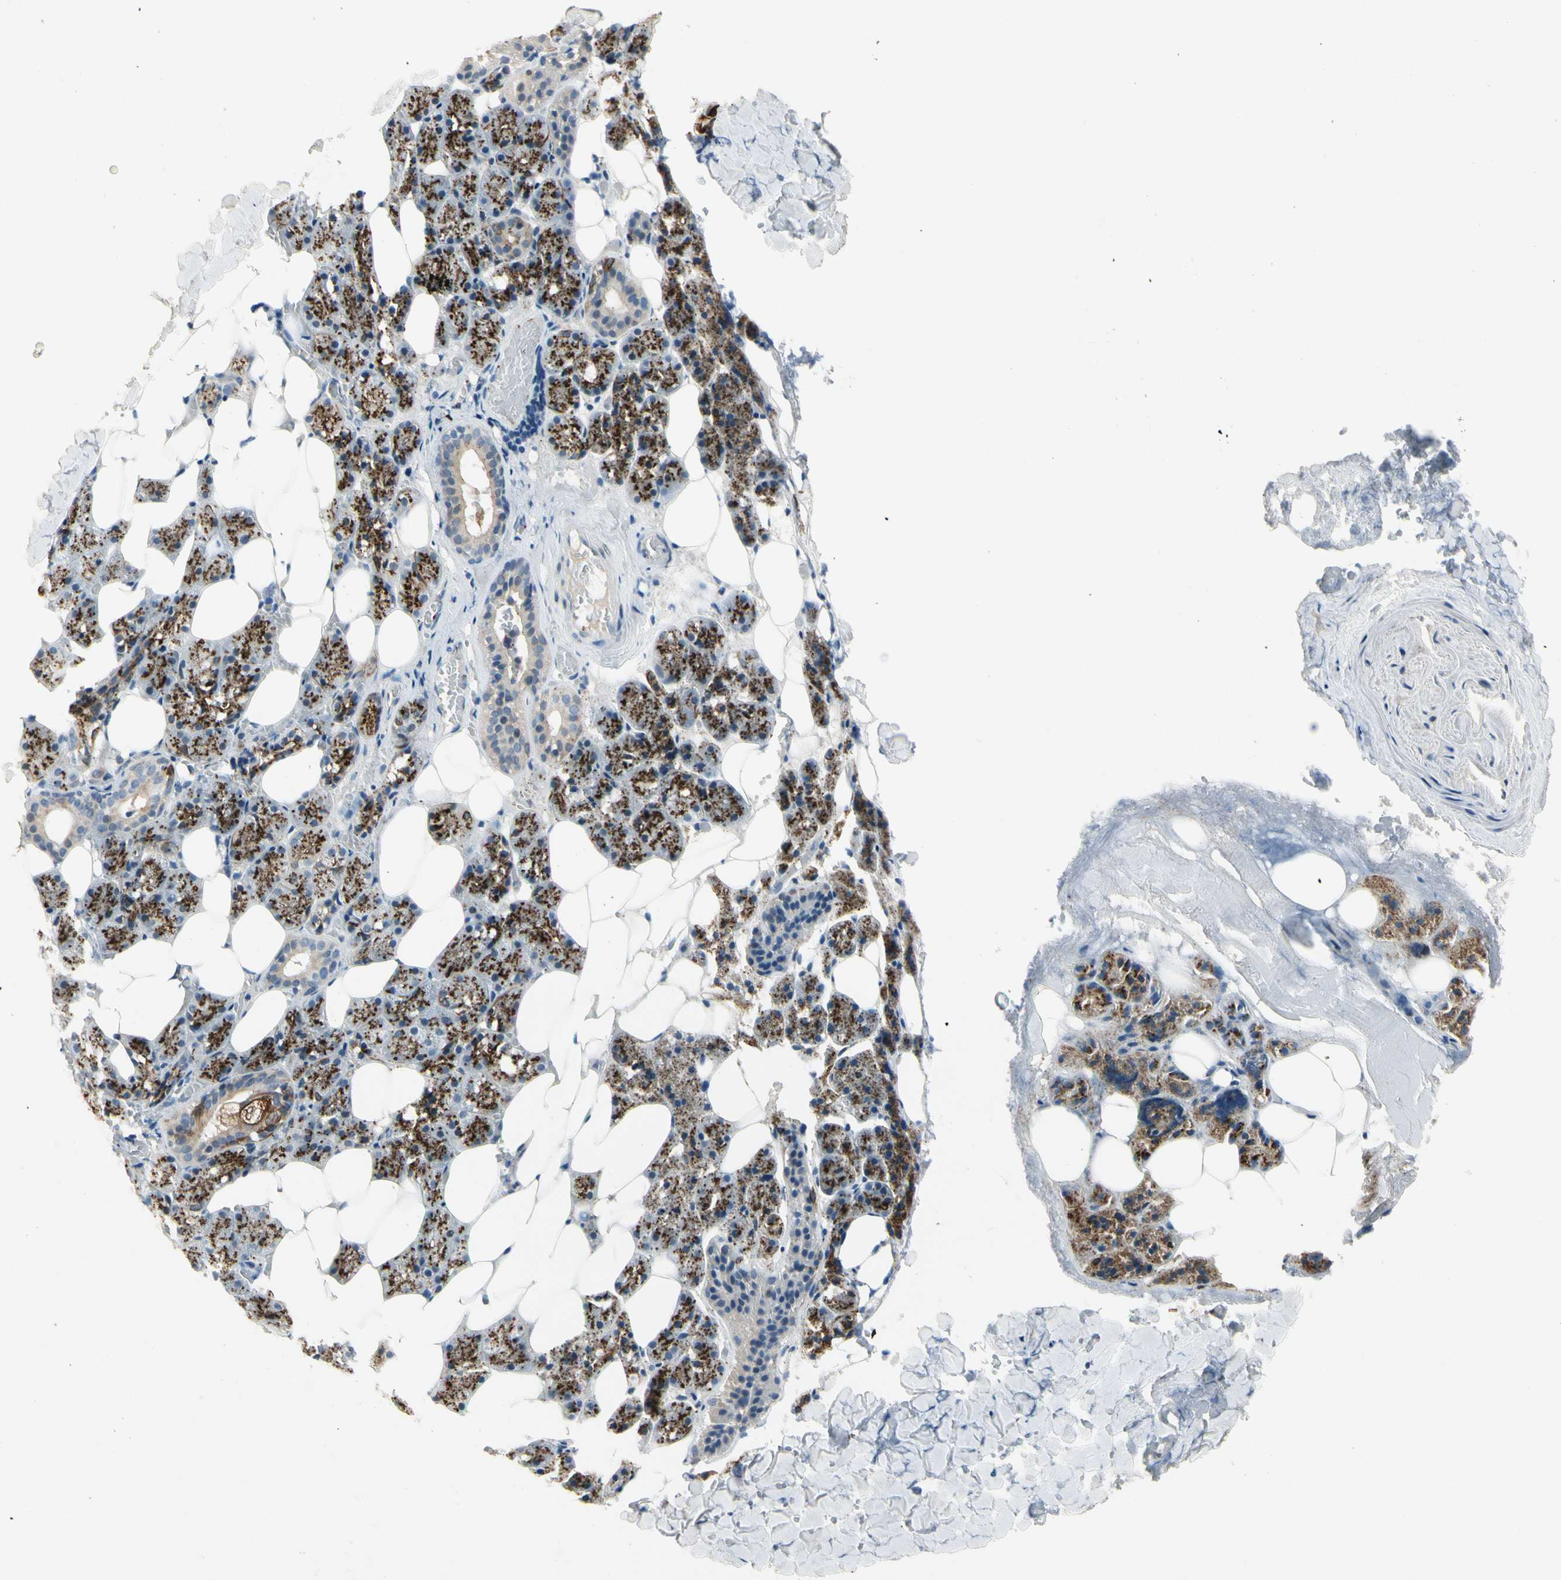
{"staining": {"intensity": "strong", "quantity": ">75%", "location": "cytoplasmic/membranous"}, "tissue": "salivary gland", "cell_type": "Glandular cells", "image_type": "normal", "snomed": [{"axis": "morphology", "description": "Normal tissue, NOS"}, {"axis": "topography", "description": "Salivary gland"}], "caption": "Salivary gland stained for a protein (brown) displays strong cytoplasmic/membranous positive expression in about >75% of glandular cells.", "gene": "MANSC1", "patient": {"sex": "female", "age": 55}}